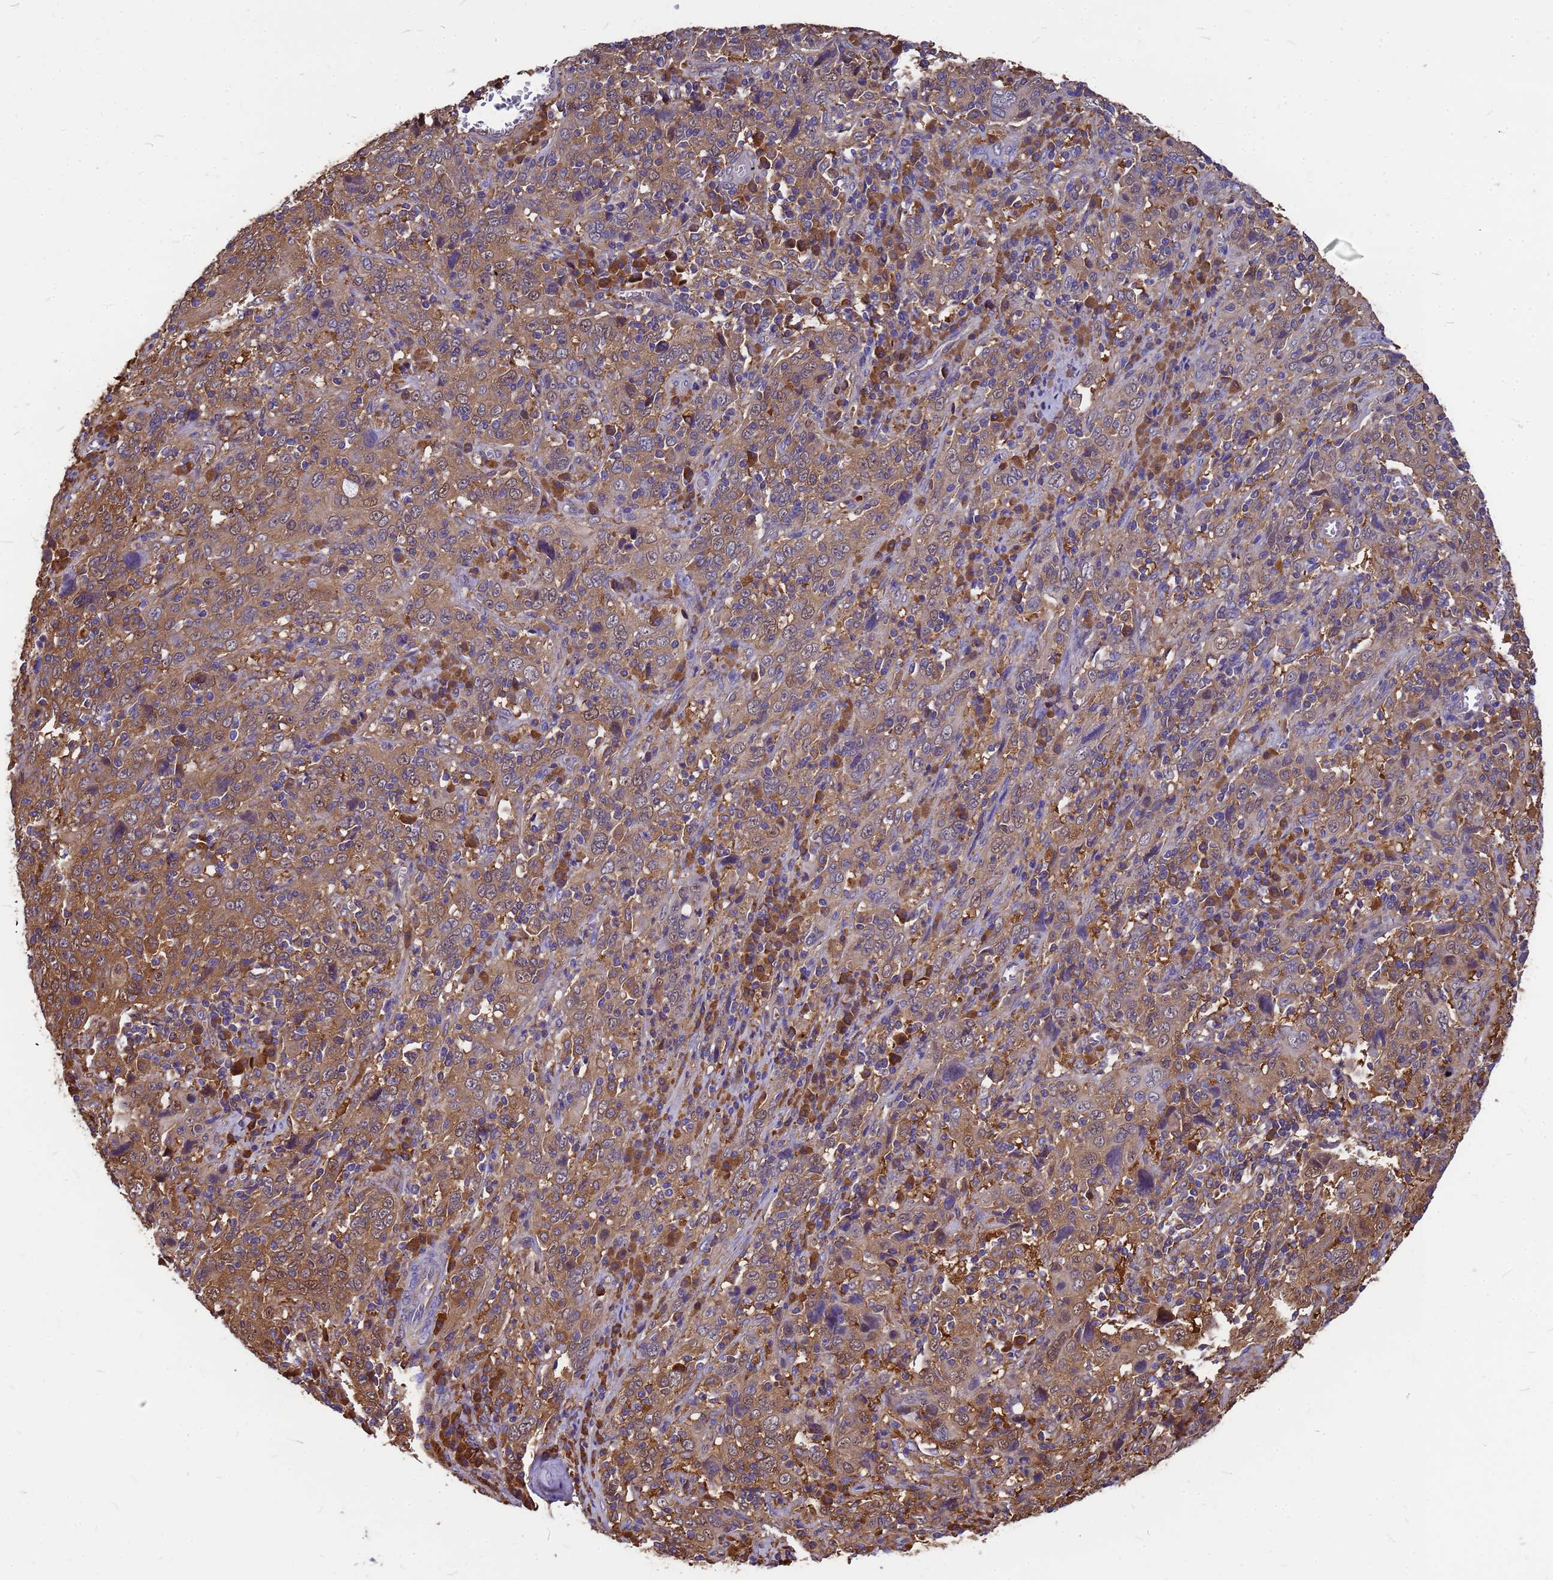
{"staining": {"intensity": "moderate", "quantity": ">75%", "location": "cytoplasmic/membranous"}, "tissue": "cervical cancer", "cell_type": "Tumor cells", "image_type": "cancer", "snomed": [{"axis": "morphology", "description": "Squamous cell carcinoma, NOS"}, {"axis": "topography", "description": "Cervix"}], "caption": "A brown stain highlights moderate cytoplasmic/membranous expression of a protein in human squamous cell carcinoma (cervical) tumor cells.", "gene": "GID4", "patient": {"sex": "female", "age": 46}}